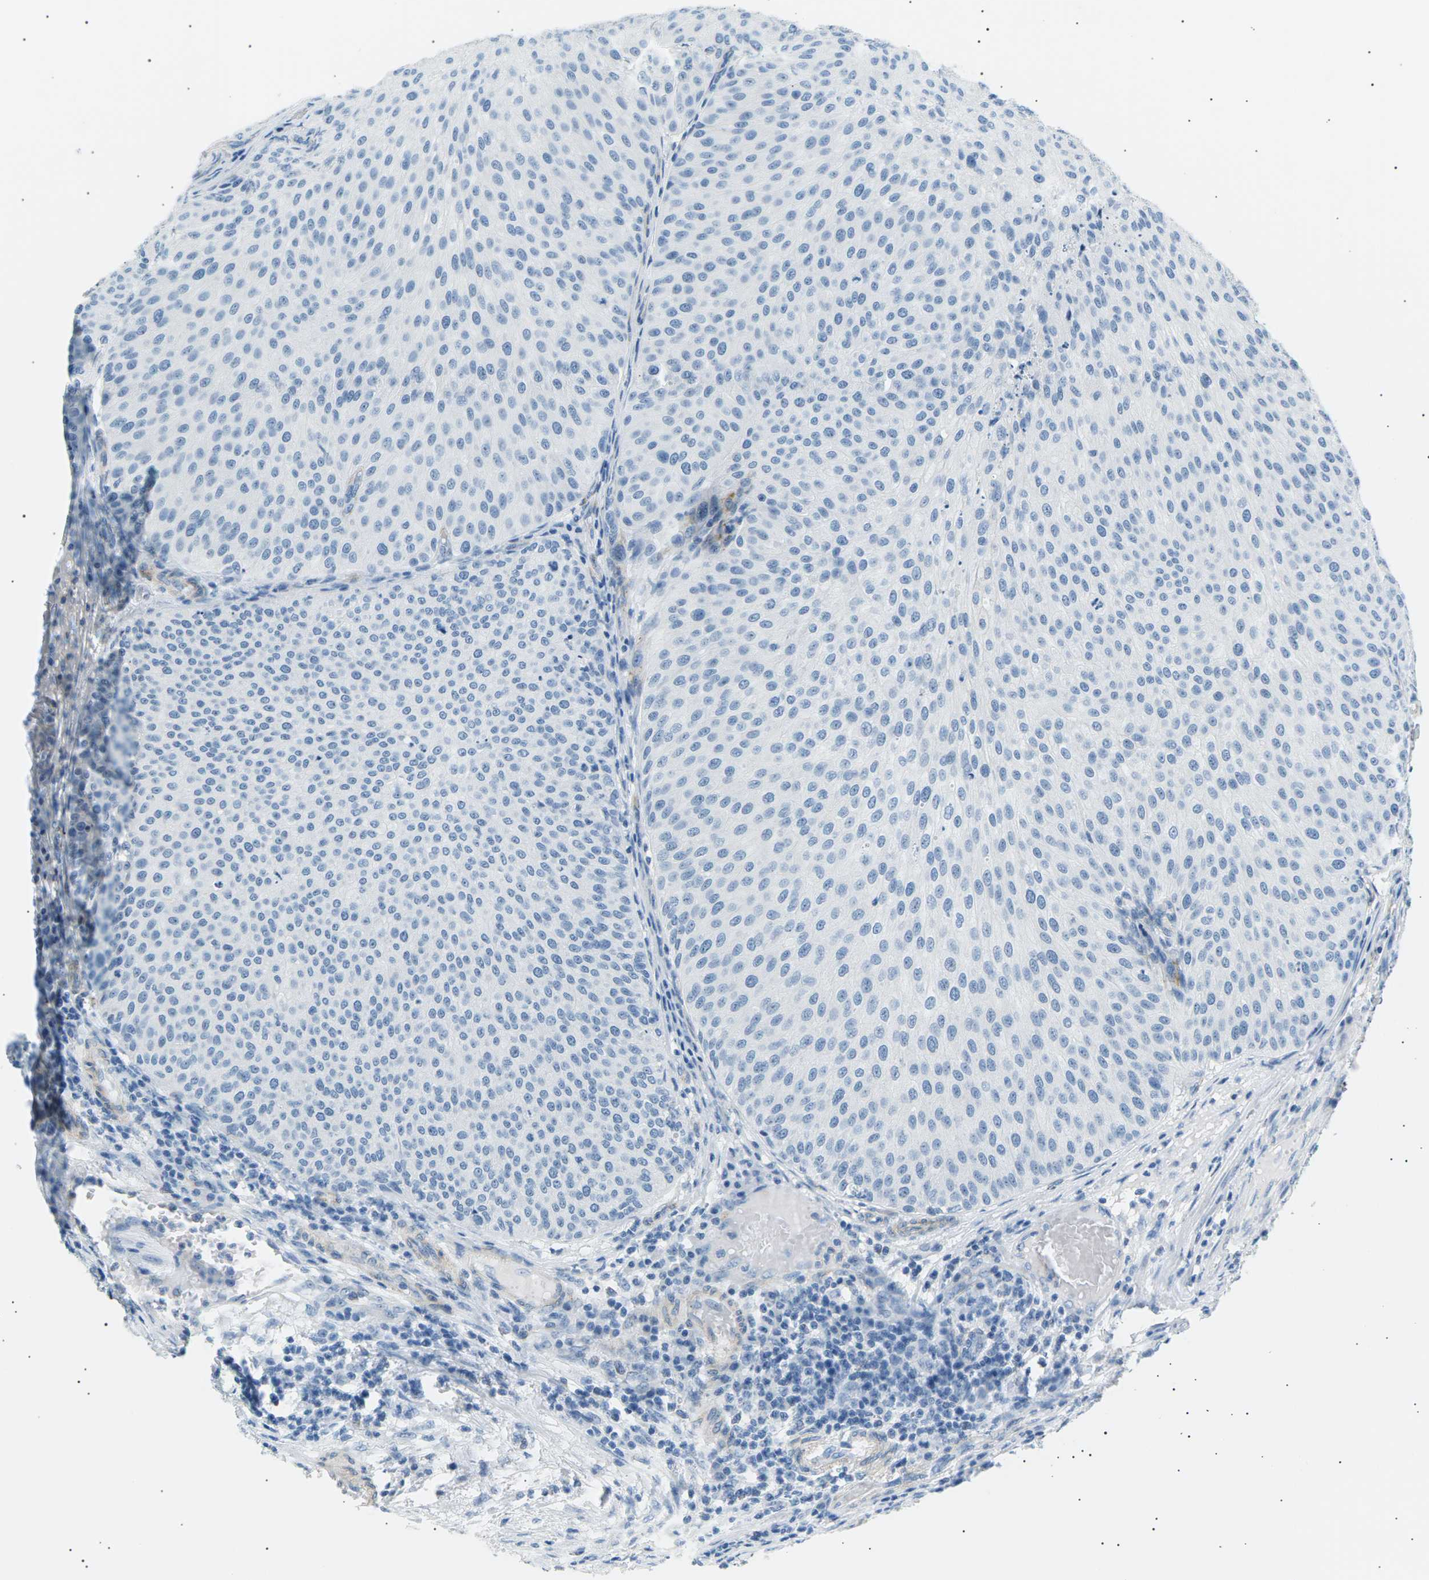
{"staining": {"intensity": "negative", "quantity": "none", "location": "none"}, "tissue": "urothelial cancer", "cell_type": "Tumor cells", "image_type": "cancer", "snomed": [{"axis": "morphology", "description": "Urothelial carcinoma, Low grade"}, {"axis": "topography", "description": "Smooth muscle"}, {"axis": "topography", "description": "Urinary bladder"}], "caption": "Human low-grade urothelial carcinoma stained for a protein using immunohistochemistry (IHC) demonstrates no positivity in tumor cells.", "gene": "SEPTIN5", "patient": {"sex": "male", "age": 60}}